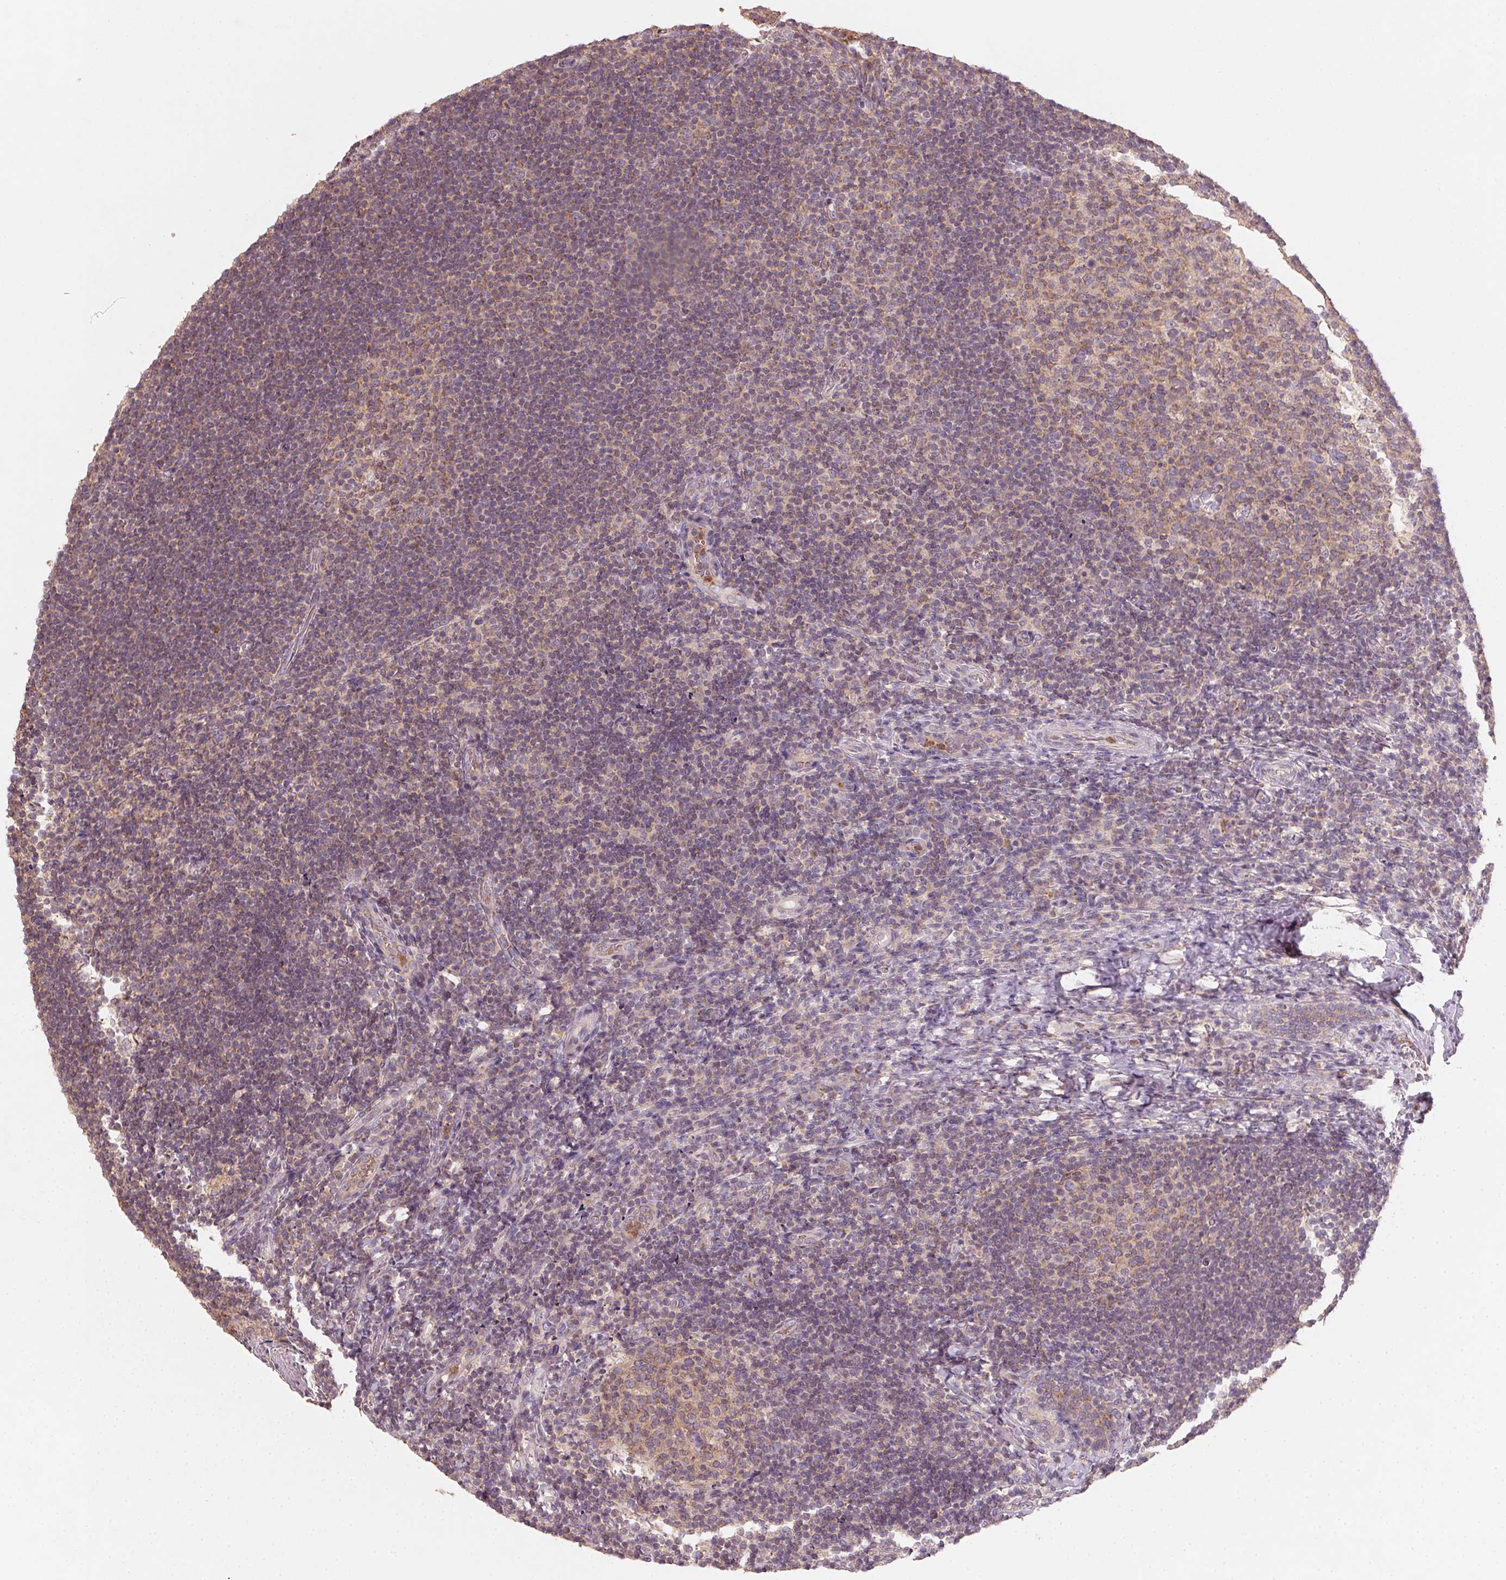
{"staining": {"intensity": "weak", "quantity": ">75%", "location": "cytoplasmic/membranous"}, "tissue": "tonsil", "cell_type": "Germinal center cells", "image_type": "normal", "snomed": [{"axis": "morphology", "description": "Normal tissue, NOS"}, {"axis": "topography", "description": "Tonsil"}], "caption": "A histopathology image of tonsil stained for a protein shows weak cytoplasmic/membranous brown staining in germinal center cells.", "gene": "AP1S1", "patient": {"sex": "female", "age": 10}}